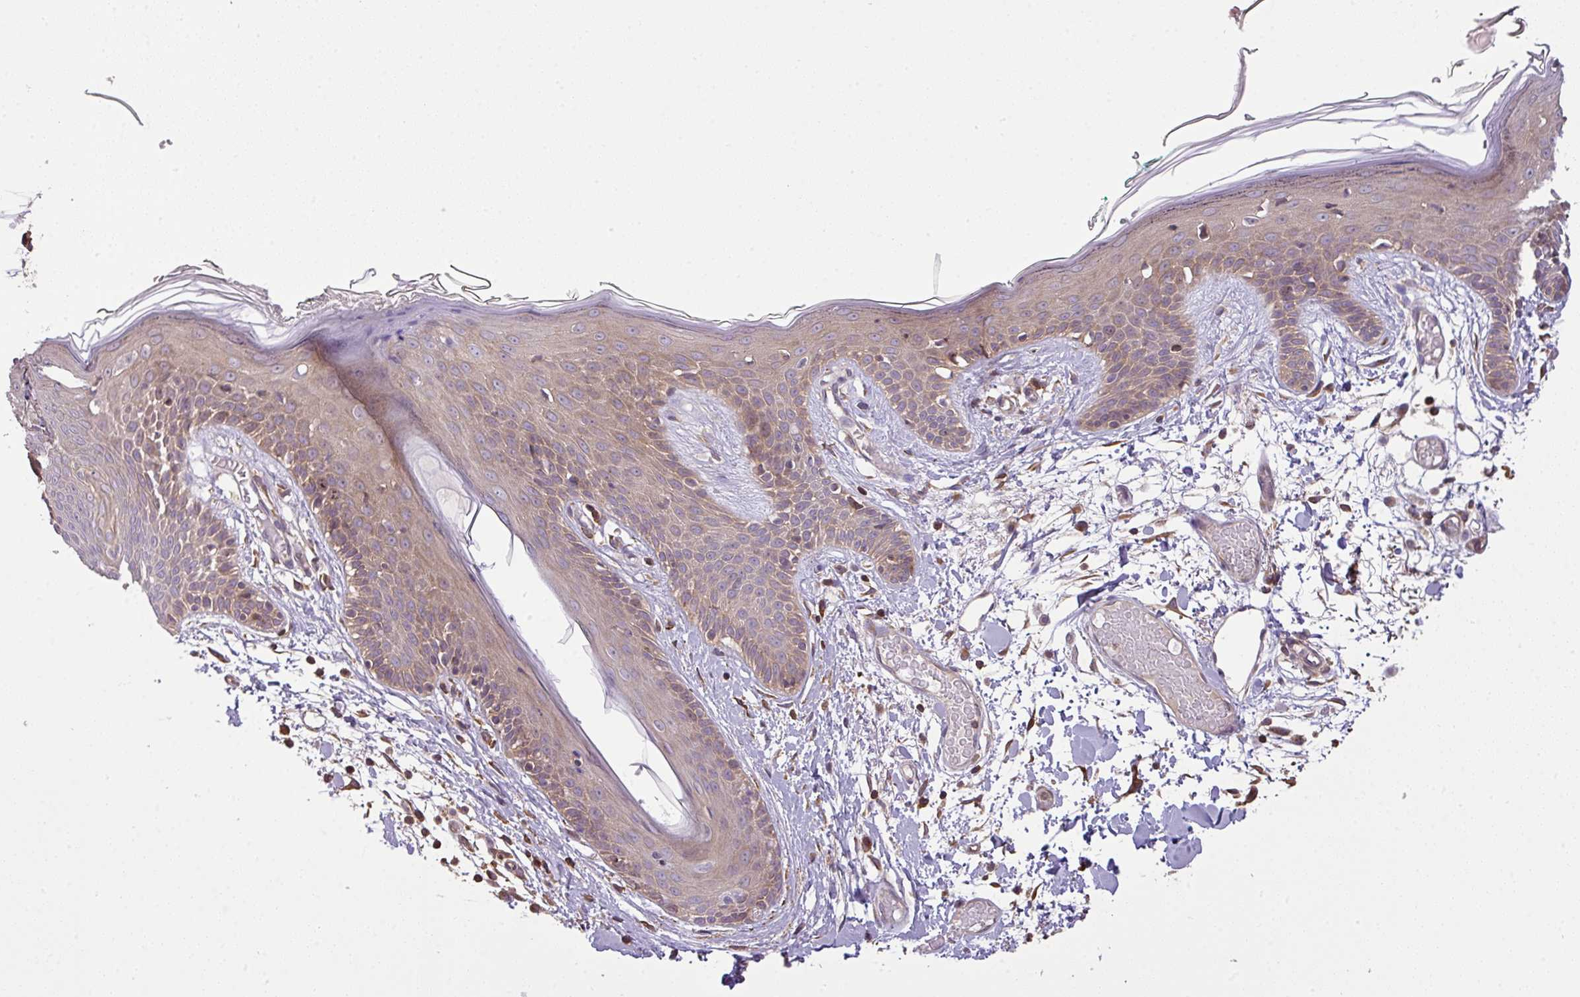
{"staining": {"intensity": "moderate", "quantity": ">75%", "location": "cytoplasmic/membranous"}, "tissue": "skin", "cell_type": "Fibroblasts", "image_type": "normal", "snomed": [{"axis": "morphology", "description": "Normal tissue, NOS"}, {"axis": "topography", "description": "Skin"}], "caption": "Immunohistochemical staining of unremarkable skin reveals moderate cytoplasmic/membranous protein positivity in approximately >75% of fibroblasts. (IHC, brightfield microscopy, high magnification).", "gene": "VENTX", "patient": {"sex": "male", "age": 79}}